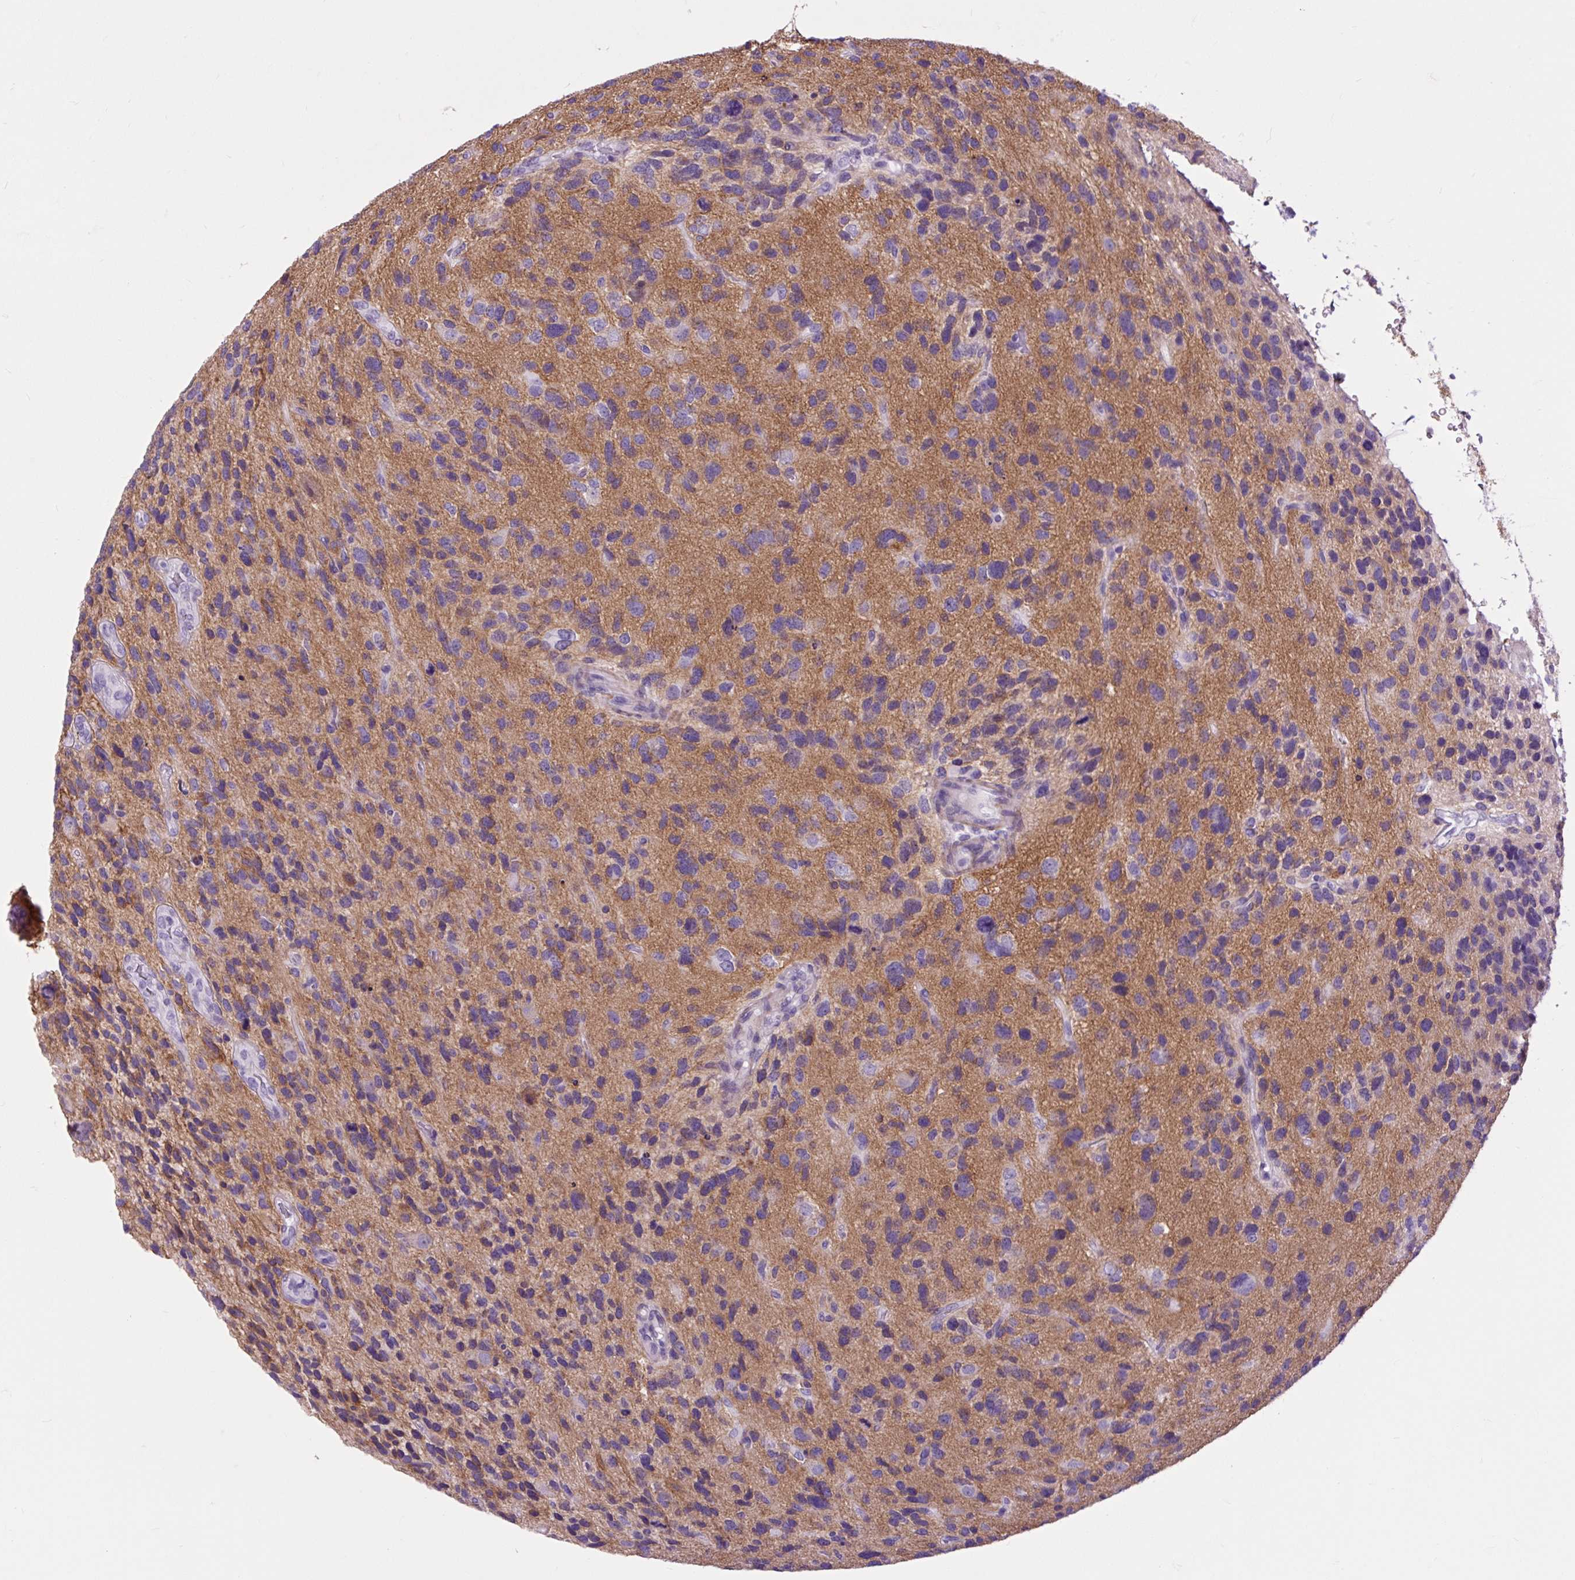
{"staining": {"intensity": "moderate", "quantity": "<25%", "location": "cytoplasmic/membranous"}, "tissue": "glioma", "cell_type": "Tumor cells", "image_type": "cancer", "snomed": [{"axis": "morphology", "description": "Glioma, malignant, High grade"}, {"axis": "topography", "description": "Brain"}], "caption": "A photomicrograph of malignant glioma (high-grade) stained for a protein displays moderate cytoplasmic/membranous brown staining in tumor cells.", "gene": "DPP6", "patient": {"sex": "female", "age": 58}}